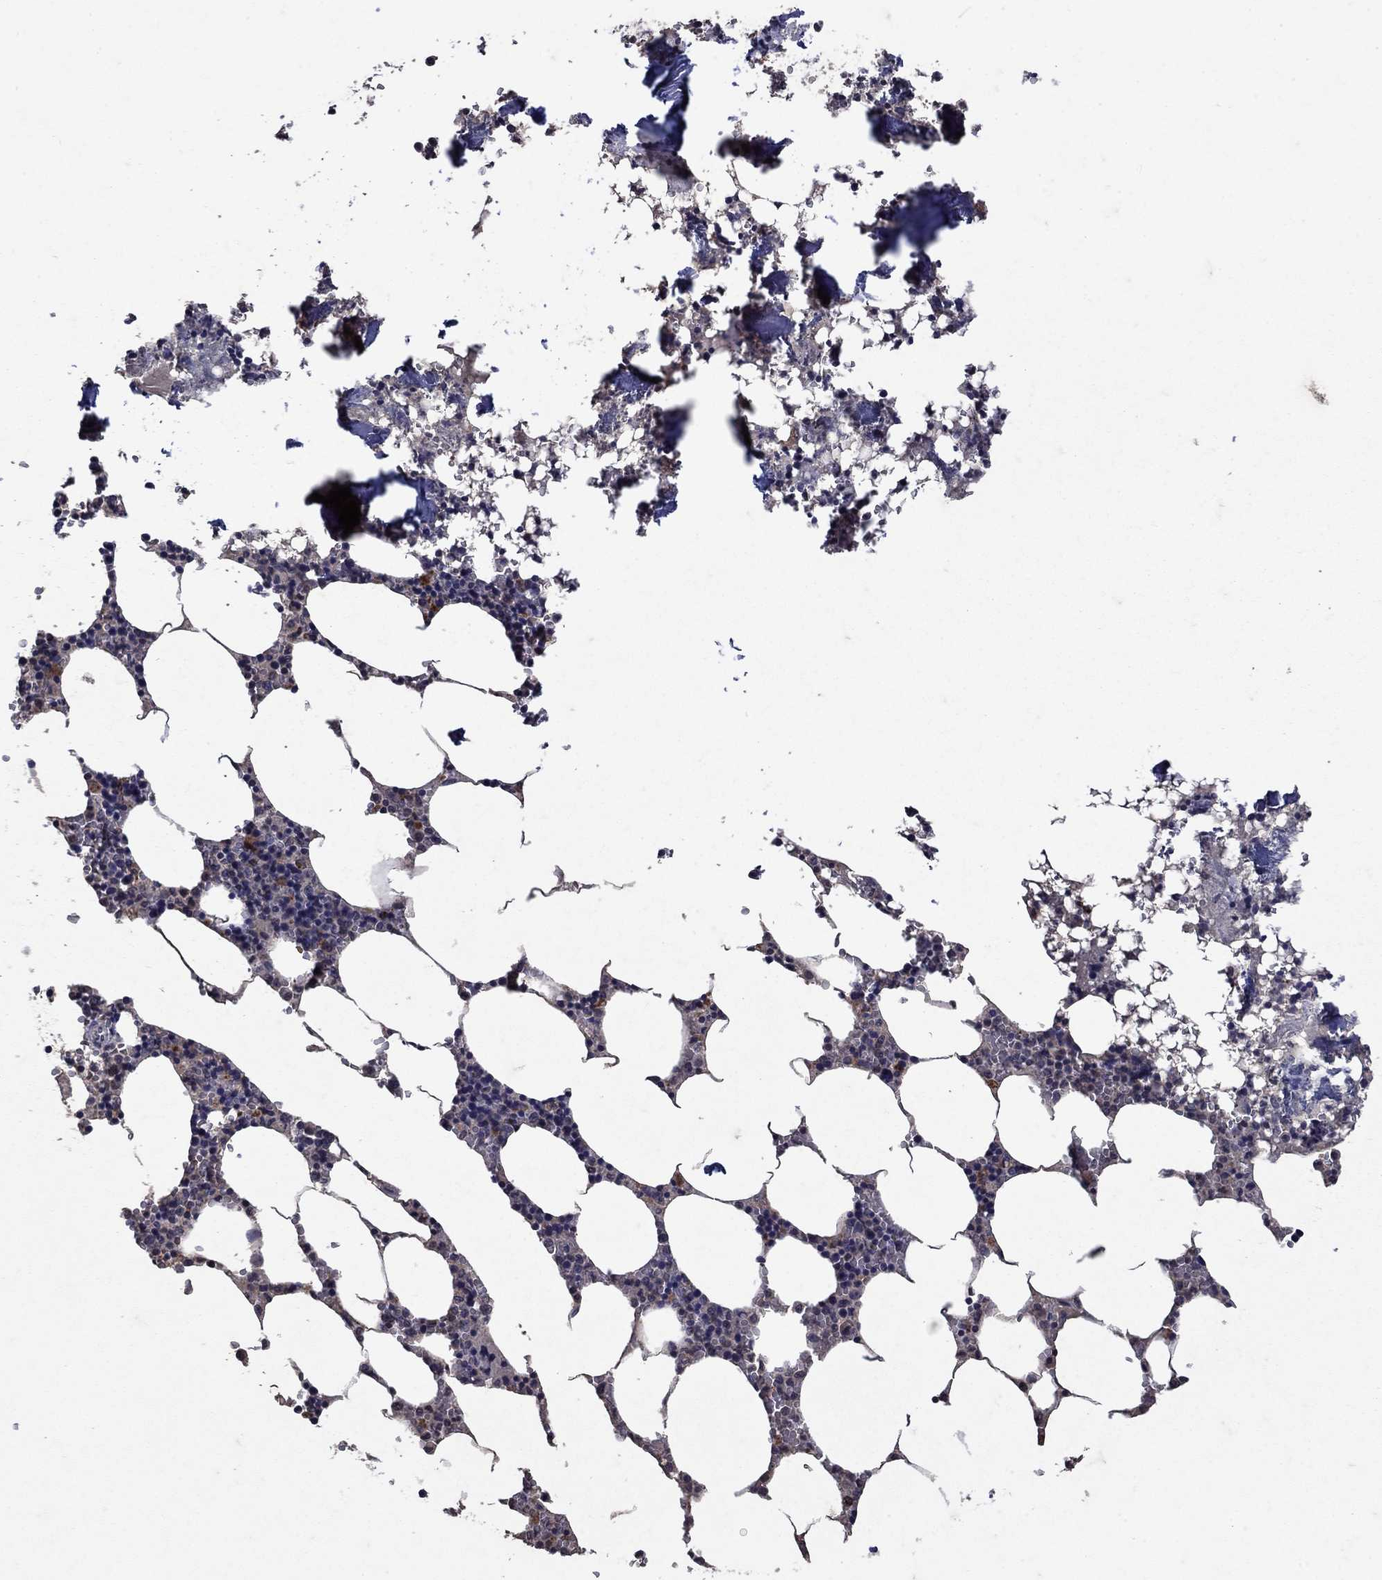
{"staining": {"intensity": "moderate", "quantity": "<25%", "location": "cytoplasmic/membranous"}, "tissue": "bone marrow", "cell_type": "Hematopoietic cells", "image_type": "normal", "snomed": [{"axis": "morphology", "description": "Normal tissue, NOS"}, {"axis": "topography", "description": "Bone marrow"}], "caption": "Brown immunohistochemical staining in benign bone marrow demonstrates moderate cytoplasmic/membranous staining in approximately <25% of hematopoietic cells.", "gene": "NPC2", "patient": {"sex": "female", "age": 64}}